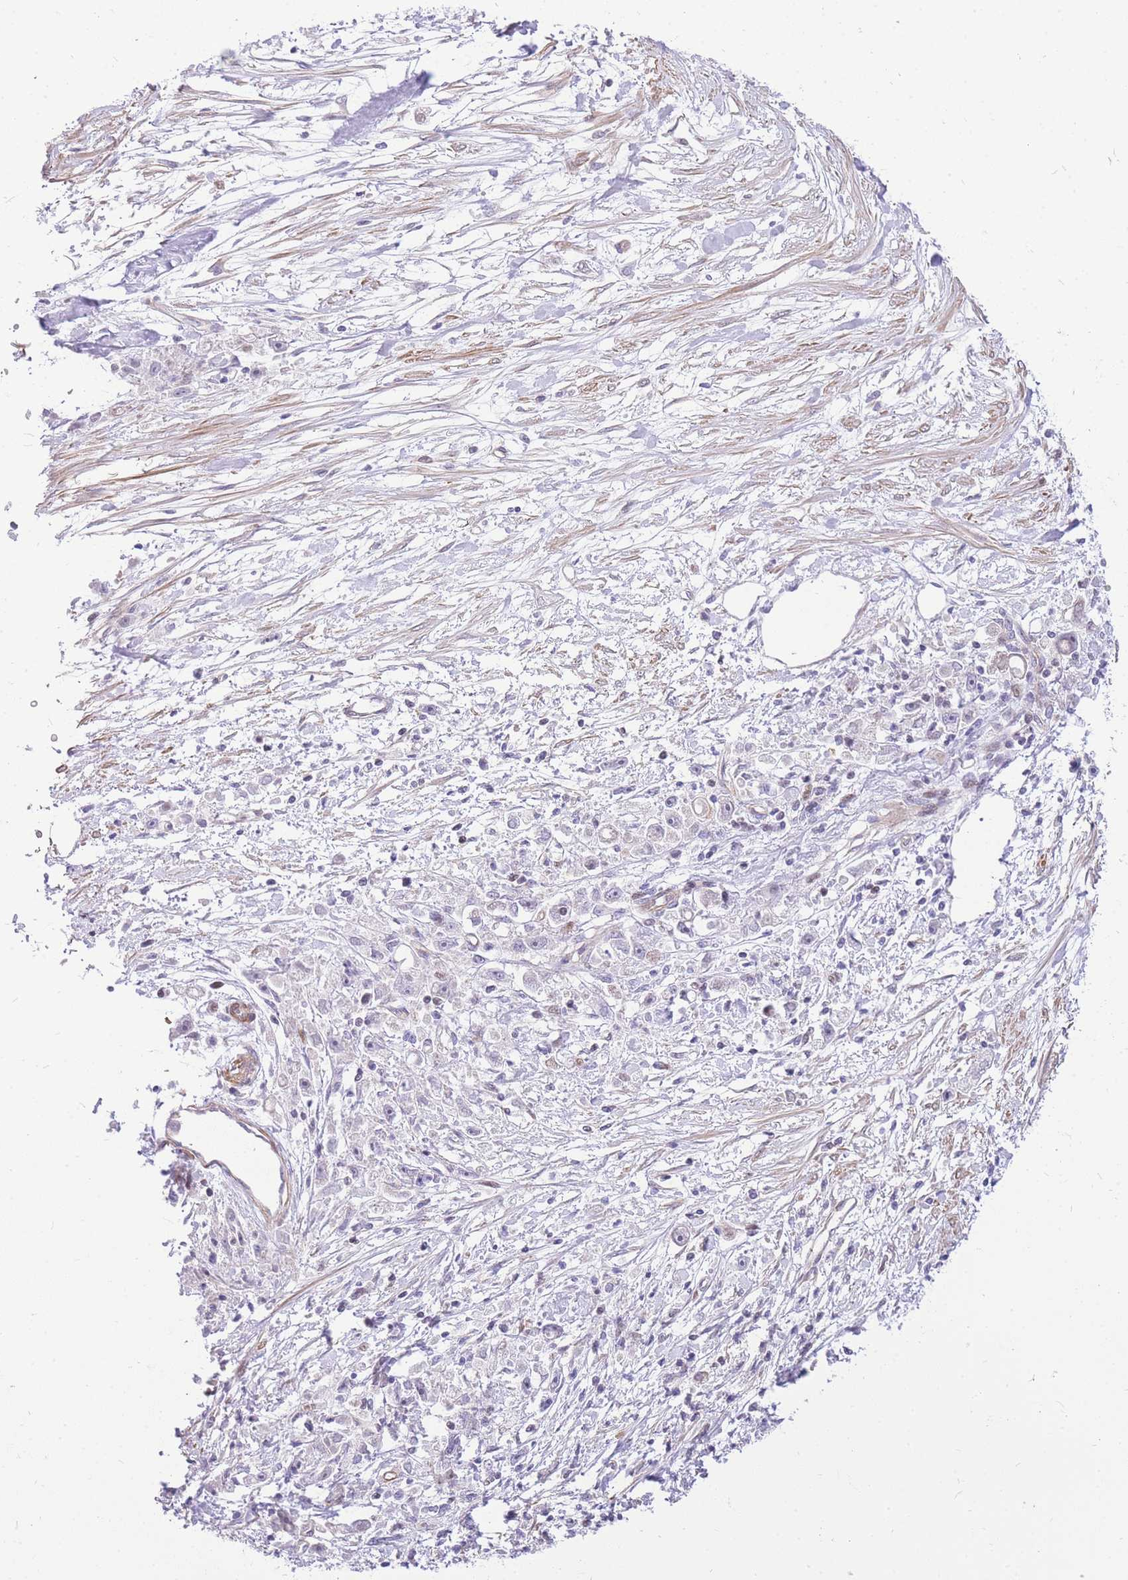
{"staining": {"intensity": "negative", "quantity": "none", "location": "none"}, "tissue": "stomach cancer", "cell_type": "Tumor cells", "image_type": "cancer", "snomed": [{"axis": "morphology", "description": "Adenocarcinoma, NOS"}, {"axis": "topography", "description": "Stomach"}], "caption": "Immunohistochemical staining of human stomach adenocarcinoma exhibits no significant staining in tumor cells. (Brightfield microscopy of DAB IHC at high magnification).", "gene": "S100PBP", "patient": {"sex": "female", "age": 59}}